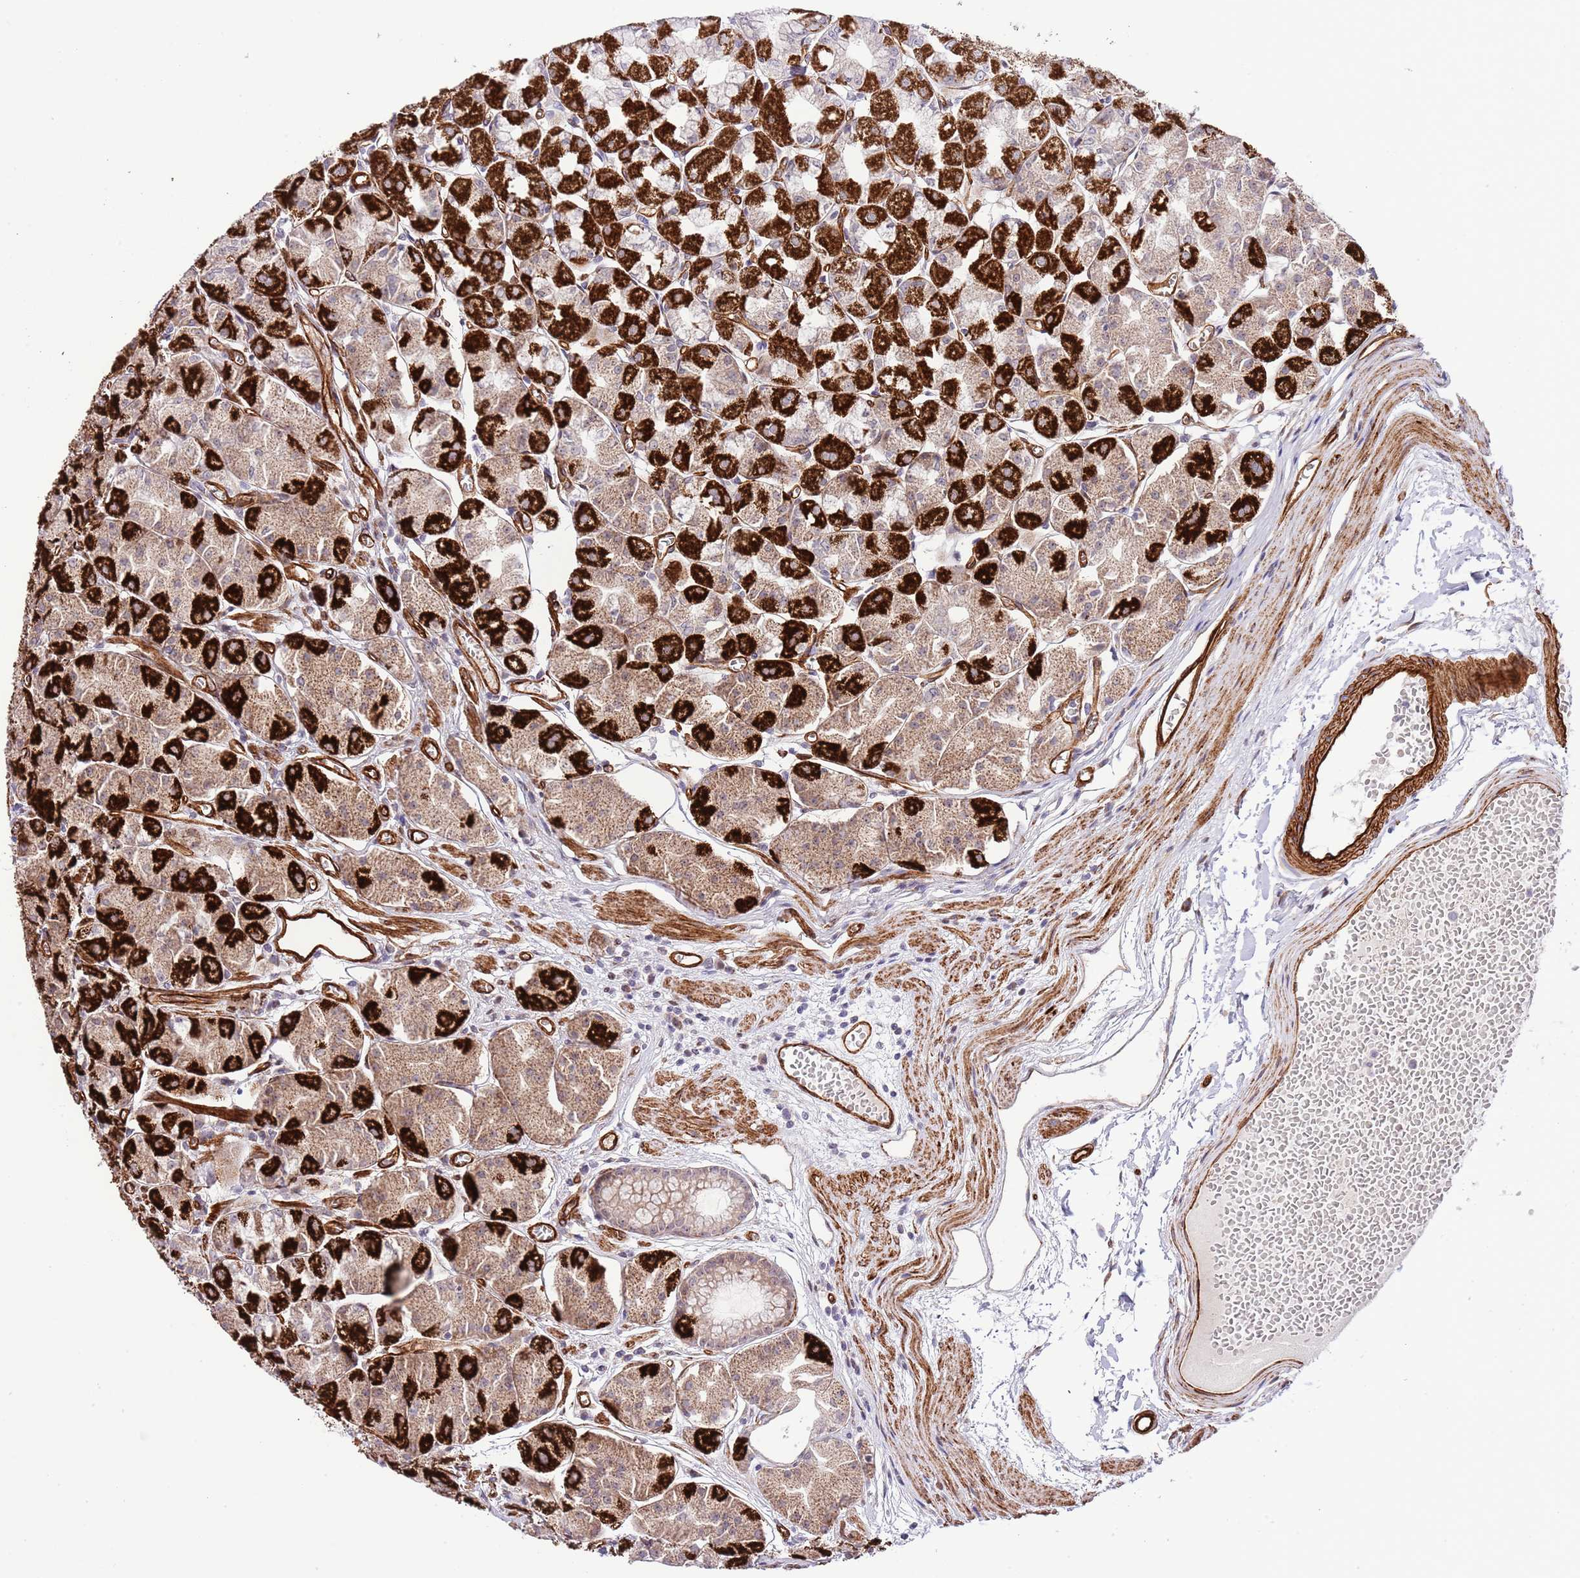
{"staining": {"intensity": "strong", "quantity": "25%-75%", "location": "cytoplasmic/membranous"}, "tissue": "stomach", "cell_type": "Glandular cells", "image_type": "normal", "snomed": [{"axis": "morphology", "description": "Normal tissue, NOS"}, {"axis": "topography", "description": "Stomach"}], "caption": "This histopathology image demonstrates immunohistochemistry staining of unremarkable stomach, with high strong cytoplasmic/membranous staining in approximately 25%-75% of glandular cells.", "gene": "NEK3", "patient": {"sex": "male", "age": 55}}